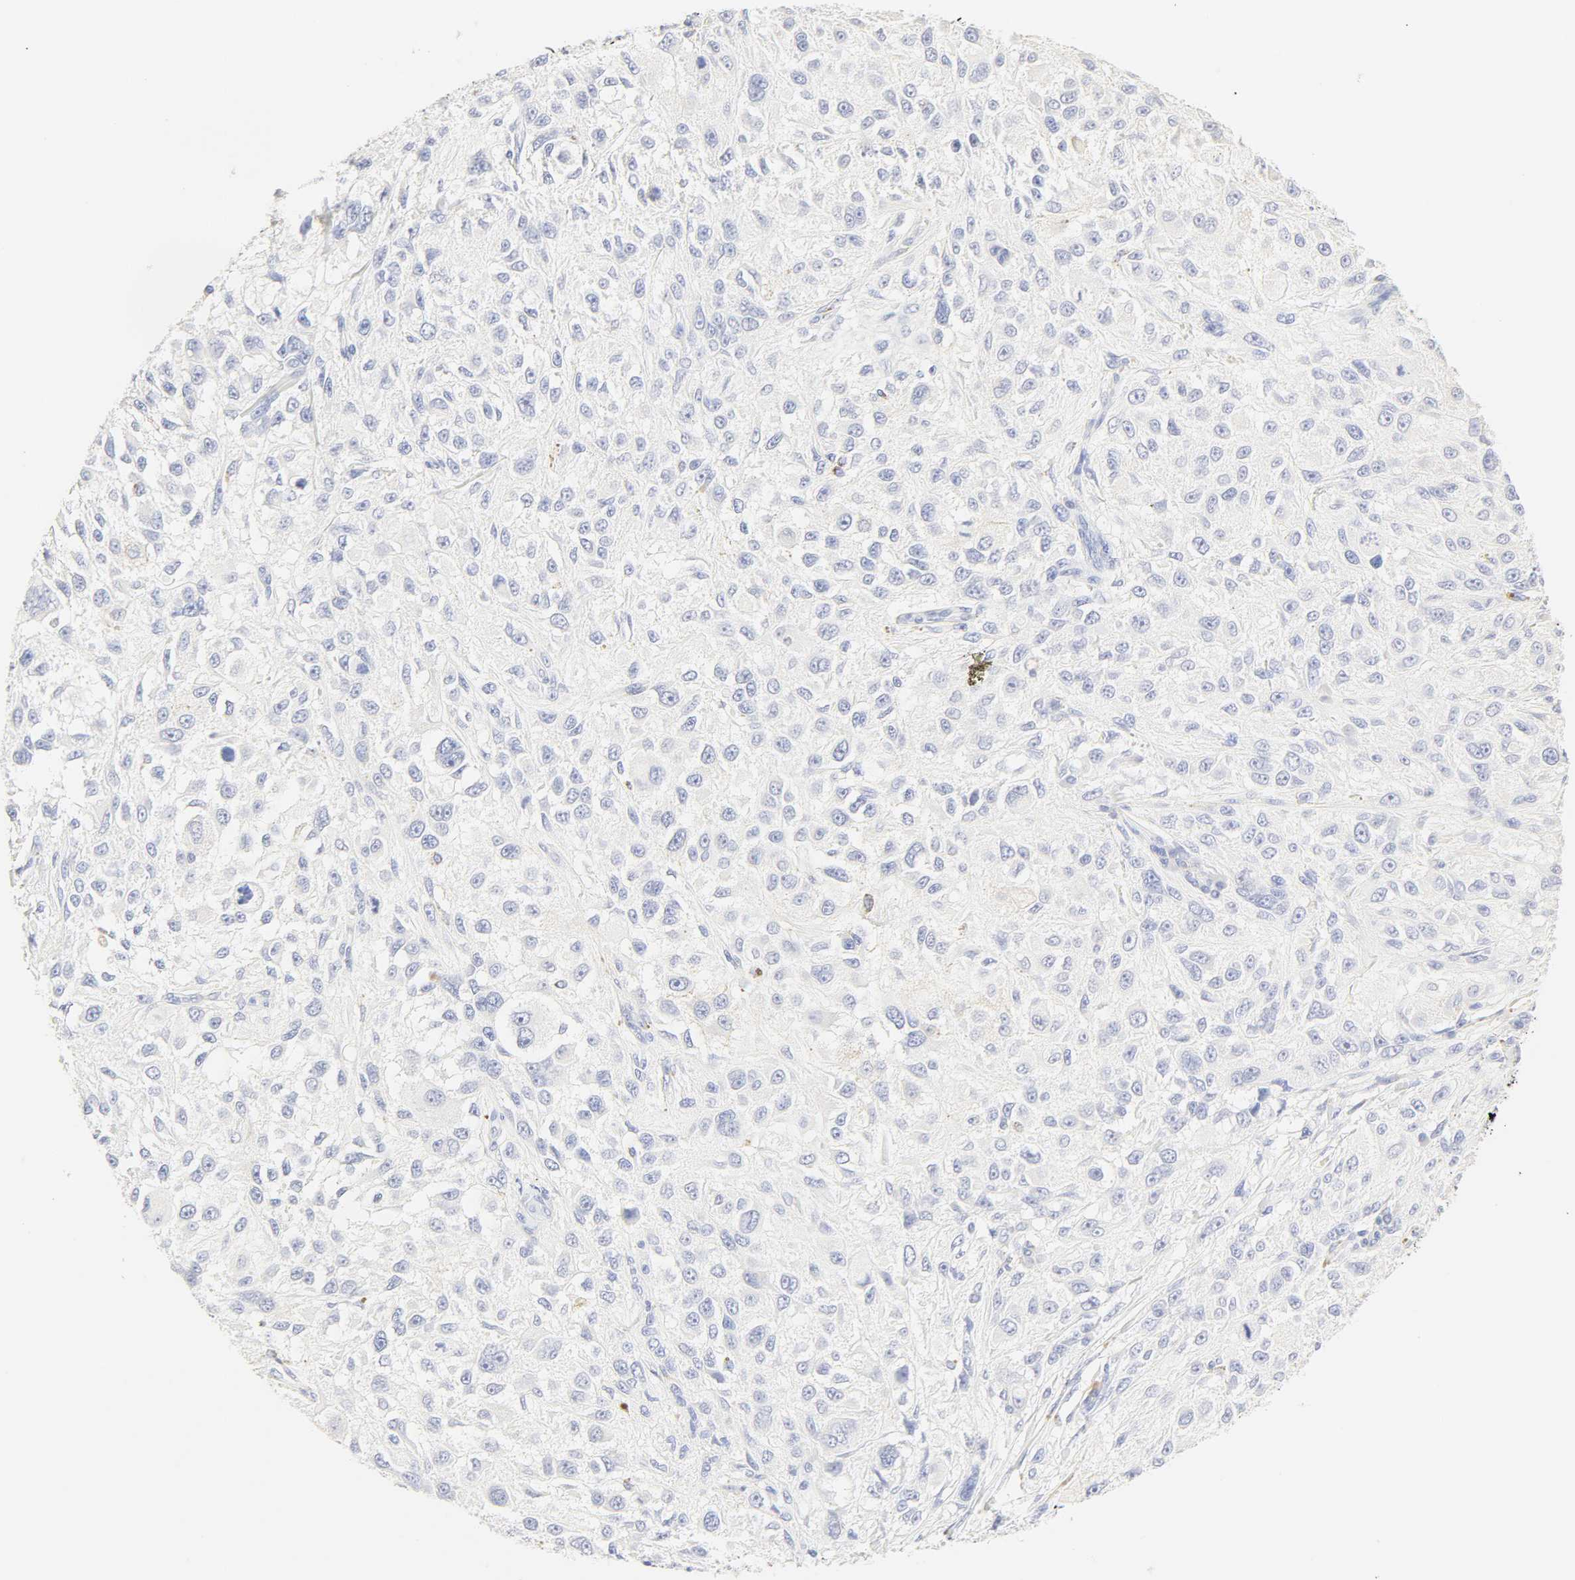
{"staining": {"intensity": "negative", "quantity": "none", "location": "none"}, "tissue": "melanoma", "cell_type": "Tumor cells", "image_type": "cancer", "snomed": [{"axis": "morphology", "description": "Necrosis, NOS"}, {"axis": "morphology", "description": "Malignant melanoma, NOS"}, {"axis": "topography", "description": "Skin"}], "caption": "The image exhibits no staining of tumor cells in melanoma.", "gene": "SLCO1B3", "patient": {"sex": "female", "age": 87}}